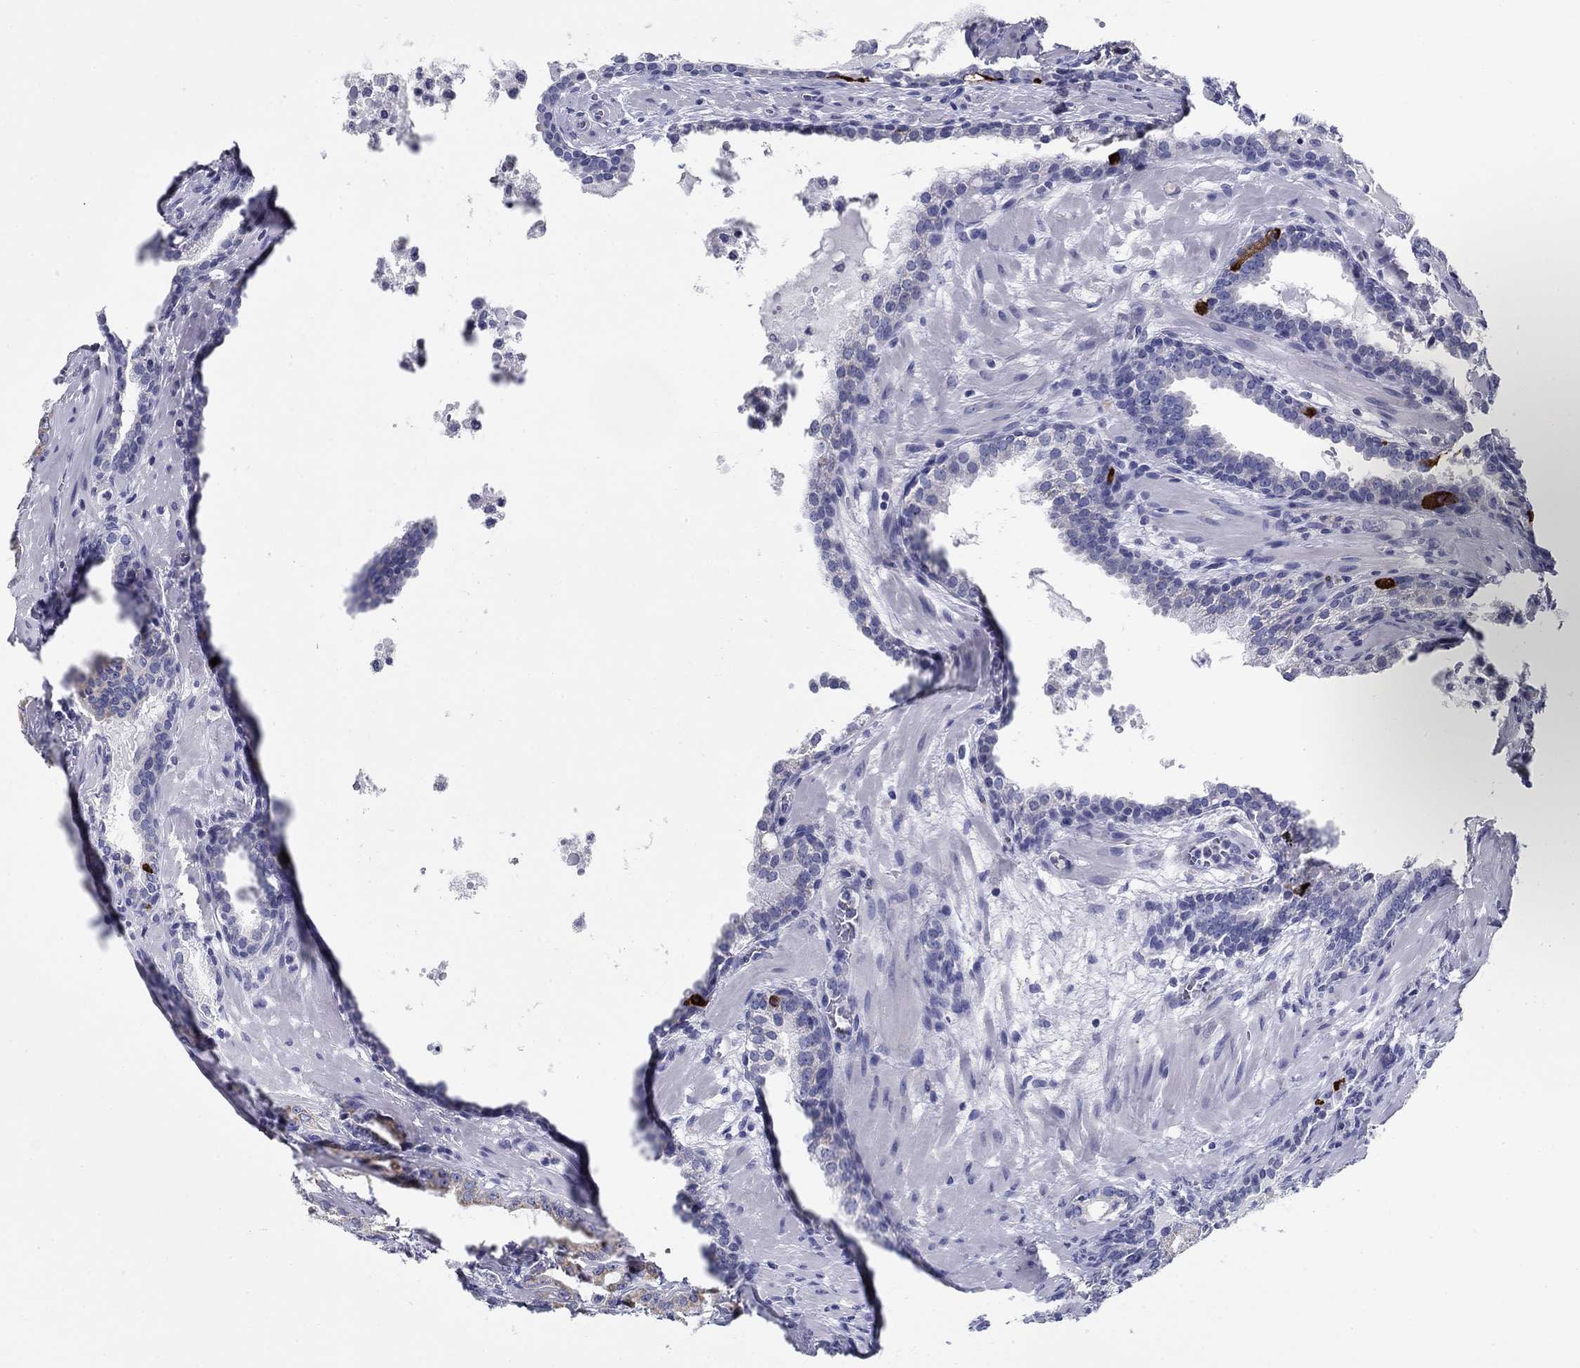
{"staining": {"intensity": "weak", "quantity": "<25%", "location": "cytoplasmic/membranous"}, "tissue": "prostate cancer", "cell_type": "Tumor cells", "image_type": "cancer", "snomed": [{"axis": "morphology", "description": "Adenocarcinoma, NOS"}, {"axis": "topography", "description": "Prostate"}], "caption": "Immunohistochemistry (IHC) photomicrograph of neoplastic tissue: human prostate cancer stained with DAB (3,3'-diaminobenzidine) reveals no significant protein staining in tumor cells. Brightfield microscopy of immunohistochemistry (IHC) stained with DAB (3,3'-diaminobenzidine) (brown) and hematoxylin (blue), captured at high magnification.", "gene": "UPB1", "patient": {"sex": "male", "age": 69}}